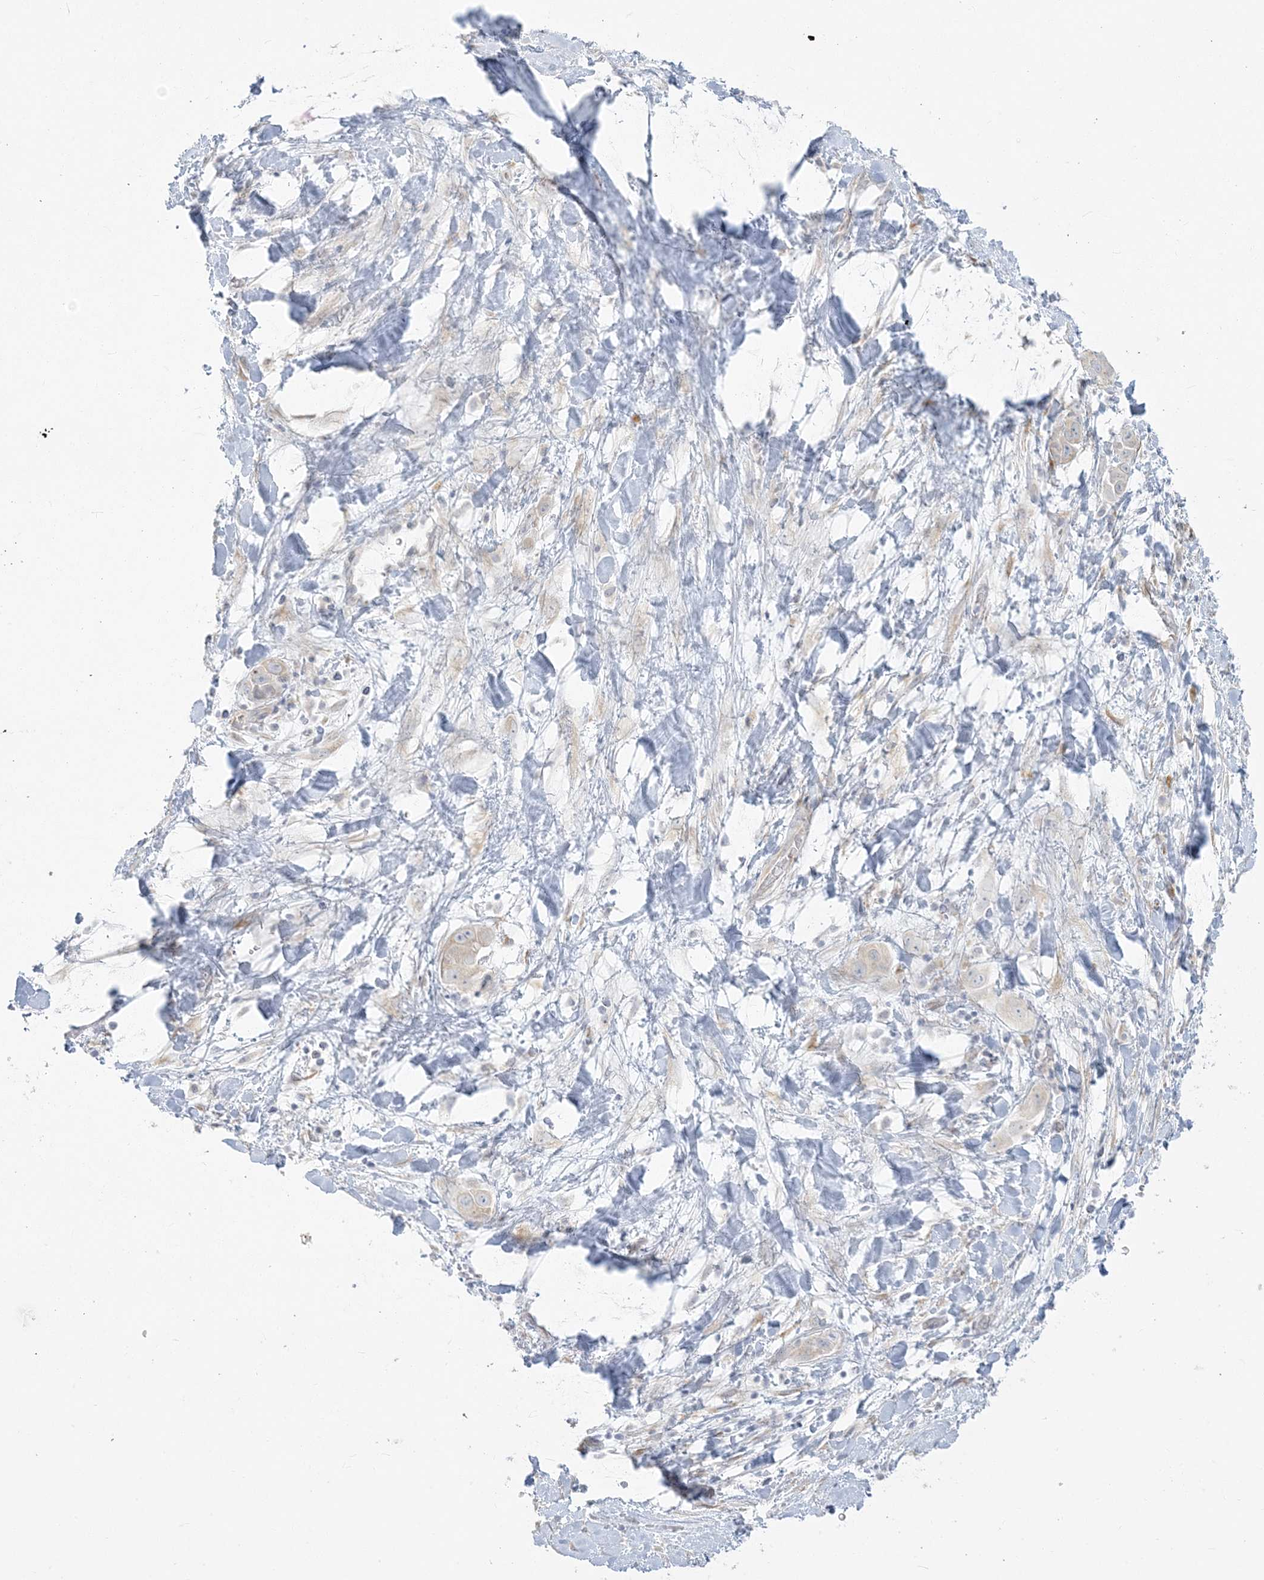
{"staining": {"intensity": "weak", "quantity": "<25%", "location": "cytoplasmic/membranous"}, "tissue": "liver cancer", "cell_type": "Tumor cells", "image_type": "cancer", "snomed": [{"axis": "morphology", "description": "Cholangiocarcinoma"}, {"axis": "topography", "description": "Liver"}], "caption": "The IHC histopathology image has no significant staining in tumor cells of liver cancer (cholangiocarcinoma) tissue. (DAB (3,3'-diaminobenzidine) immunohistochemistry, high magnification).", "gene": "ZC3H6", "patient": {"sex": "female", "age": 52}}